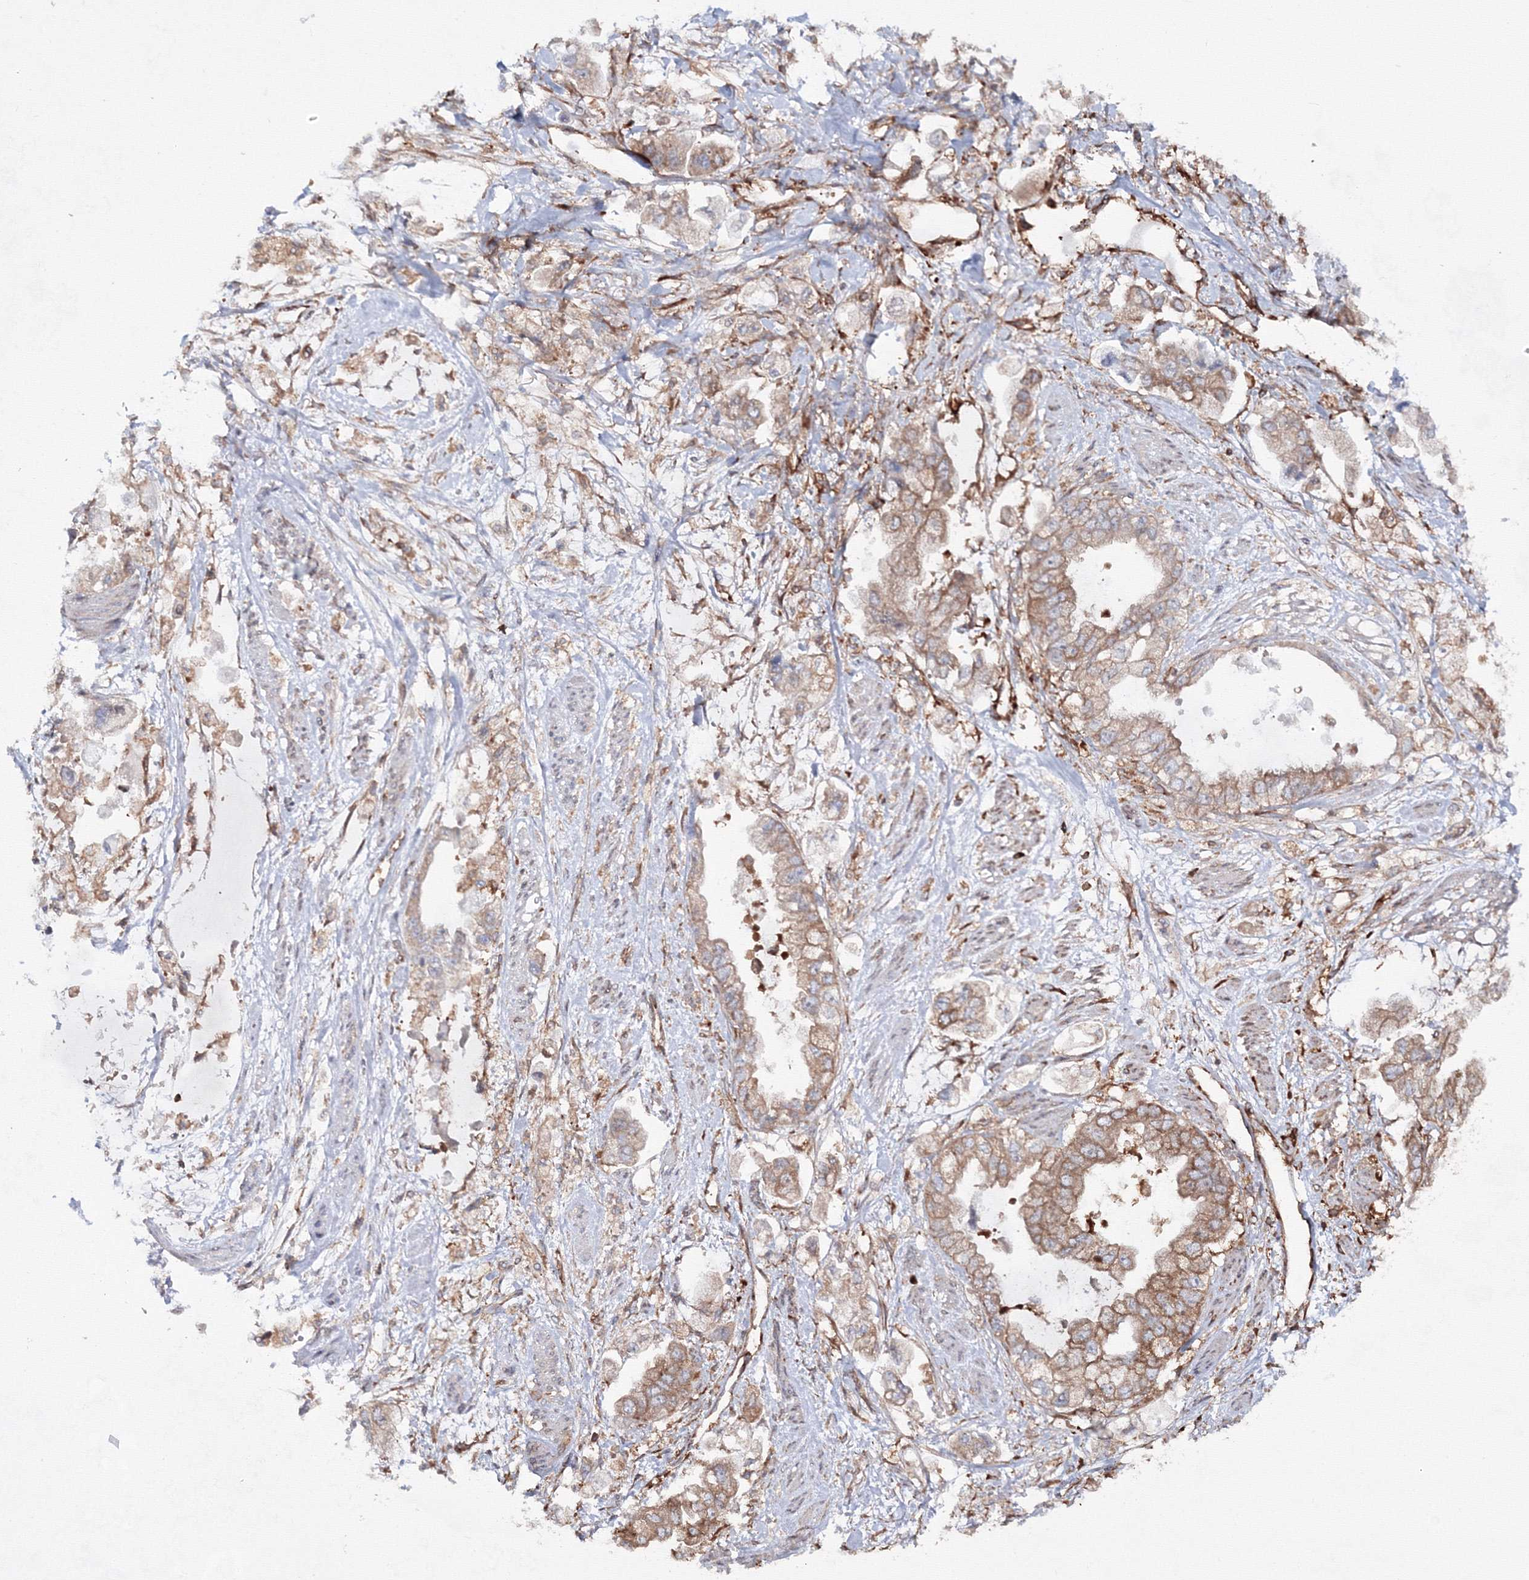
{"staining": {"intensity": "moderate", "quantity": ">75%", "location": "cytoplasmic/membranous"}, "tissue": "stomach cancer", "cell_type": "Tumor cells", "image_type": "cancer", "snomed": [{"axis": "morphology", "description": "Adenocarcinoma, NOS"}, {"axis": "topography", "description": "Stomach"}], "caption": "This micrograph displays adenocarcinoma (stomach) stained with immunohistochemistry to label a protein in brown. The cytoplasmic/membranous of tumor cells show moderate positivity for the protein. Nuclei are counter-stained blue.", "gene": "HARS1", "patient": {"sex": "male", "age": 62}}